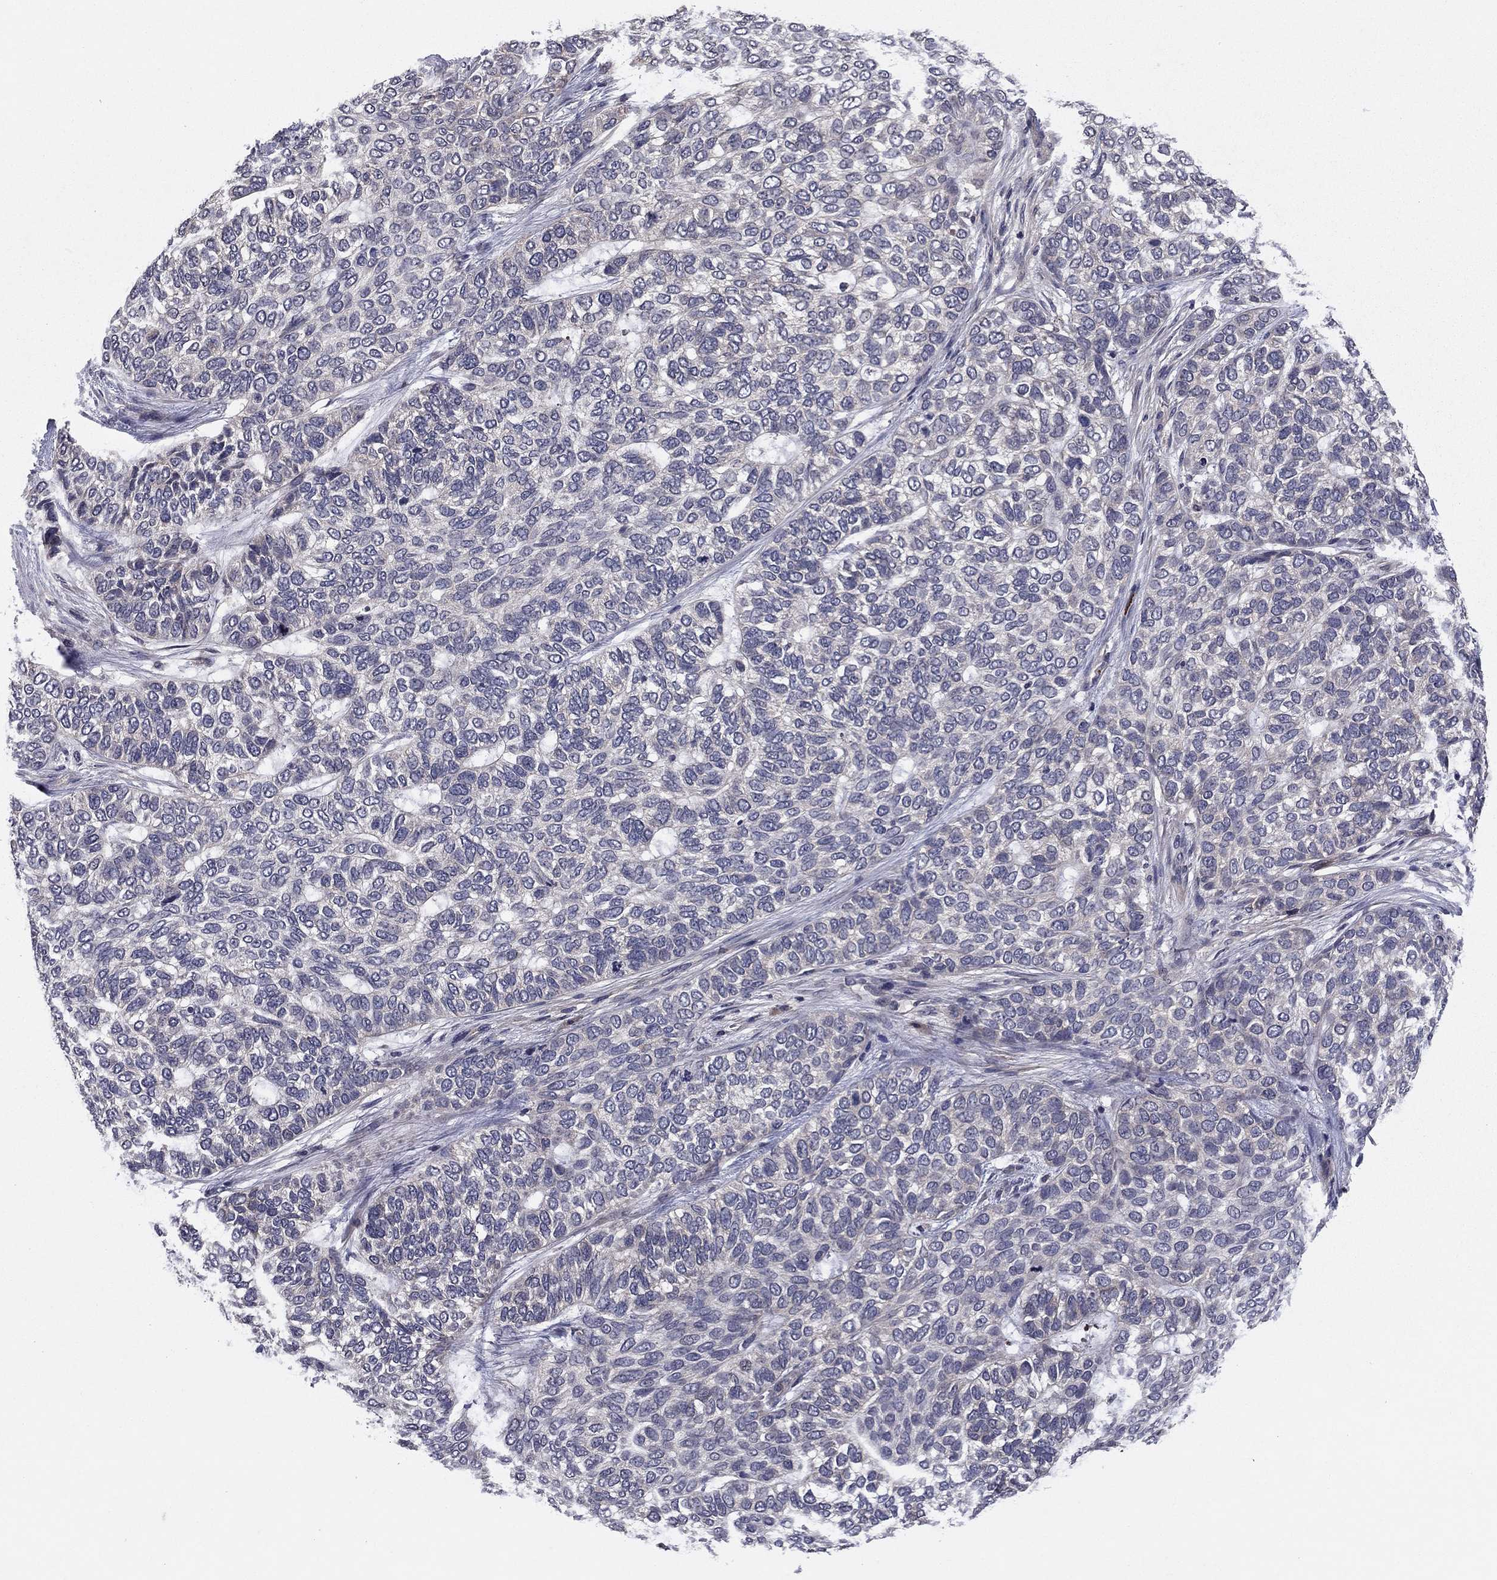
{"staining": {"intensity": "negative", "quantity": "none", "location": "none"}, "tissue": "skin cancer", "cell_type": "Tumor cells", "image_type": "cancer", "snomed": [{"axis": "morphology", "description": "Basal cell carcinoma"}, {"axis": "topography", "description": "Skin"}], "caption": "This photomicrograph is of skin cancer stained with IHC to label a protein in brown with the nuclei are counter-stained blue. There is no positivity in tumor cells.", "gene": "PROS1", "patient": {"sex": "female", "age": 65}}